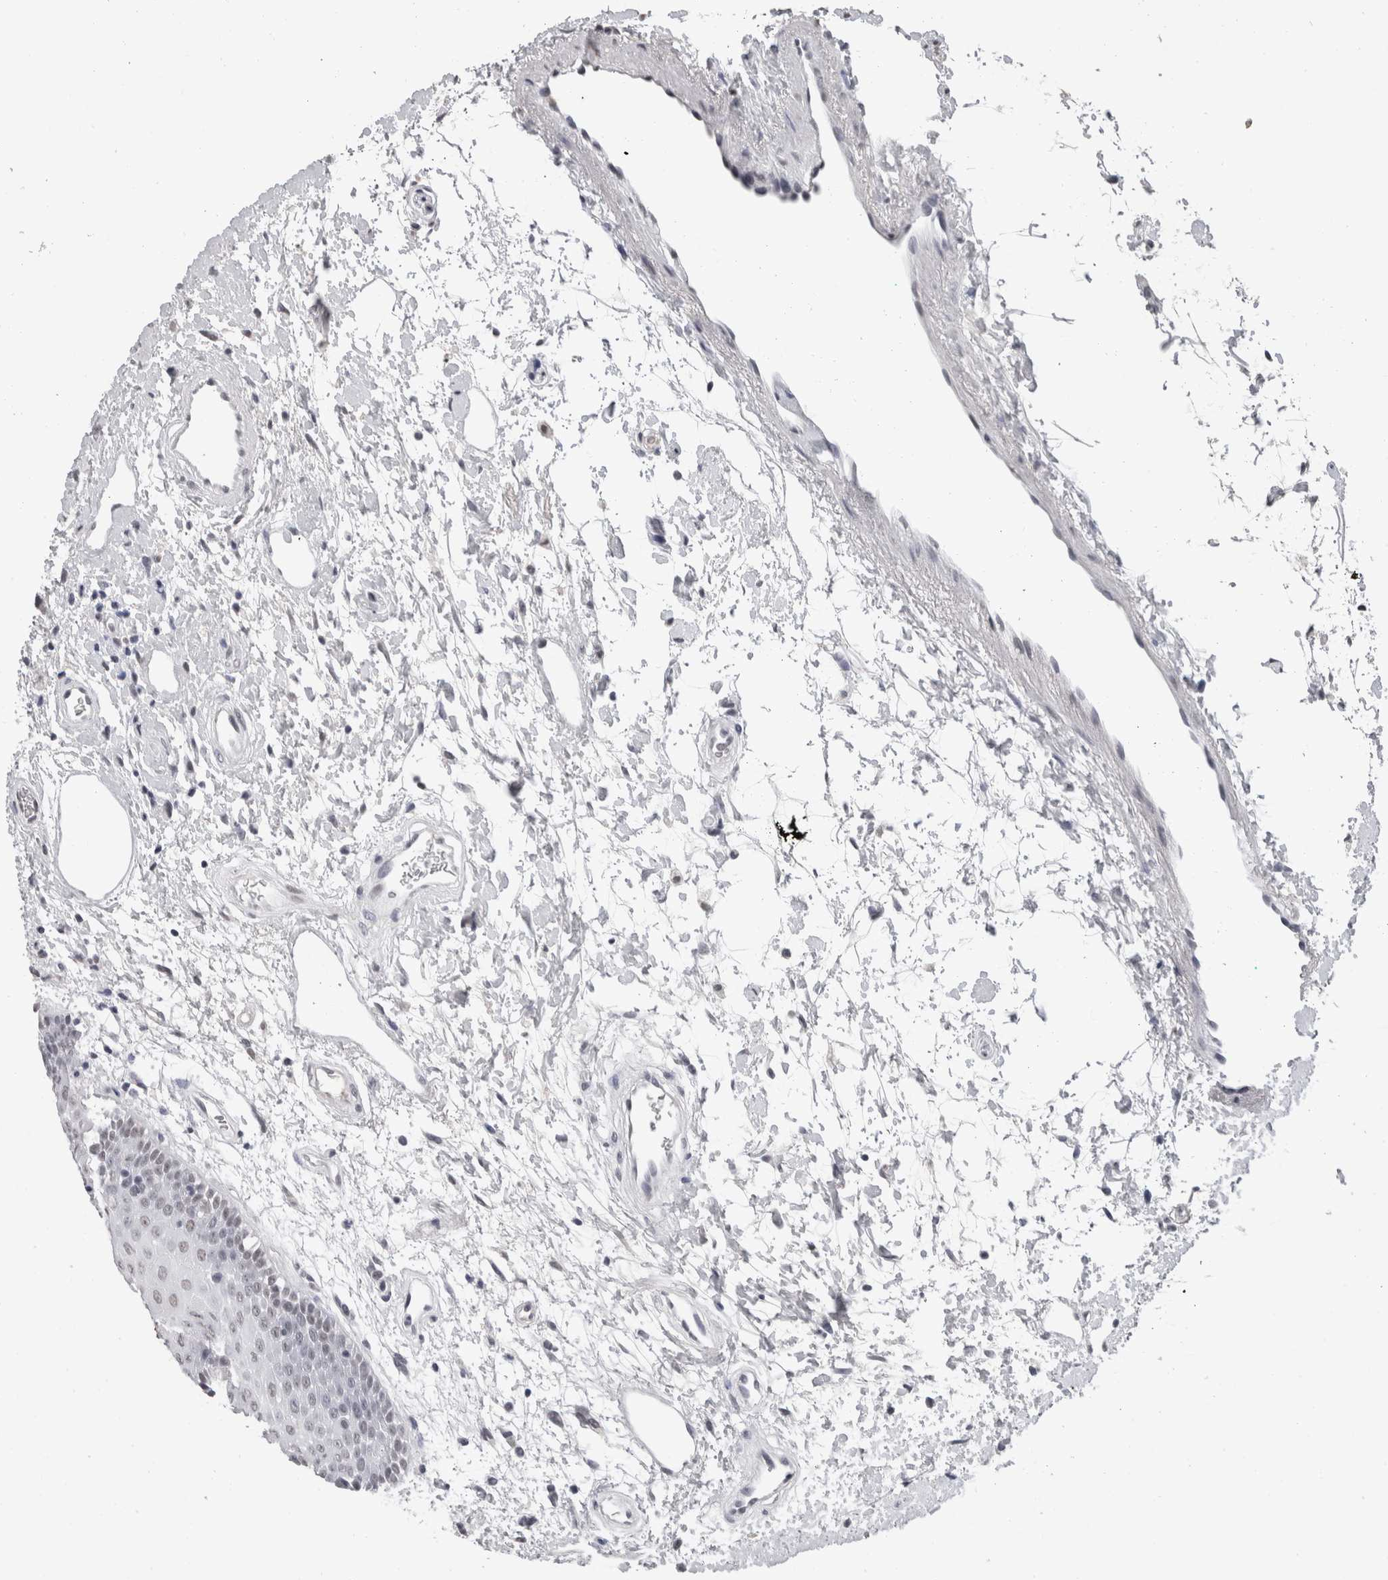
{"staining": {"intensity": "moderate", "quantity": "25%-75%", "location": "nuclear"}, "tissue": "oral mucosa", "cell_type": "Squamous epithelial cells", "image_type": "normal", "snomed": [{"axis": "morphology", "description": "Normal tissue, NOS"}, {"axis": "topography", "description": "Skeletal muscle"}, {"axis": "topography", "description": "Oral tissue"}, {"axis": "topography", "description": "Peripheral nerve tissue"}], "caption": "Immunohistochemistry photomicrograph of benign oral mucosa: oral mucosa stained using immunohistochemistry (IHC) displays medium levels of moderate protein expression localized specifically in the nuclear of squamous epithelial cells, appearing as a nuclear brown color.", "gene": "DDX17", "patient": {"sex": "female", "age": 84}}